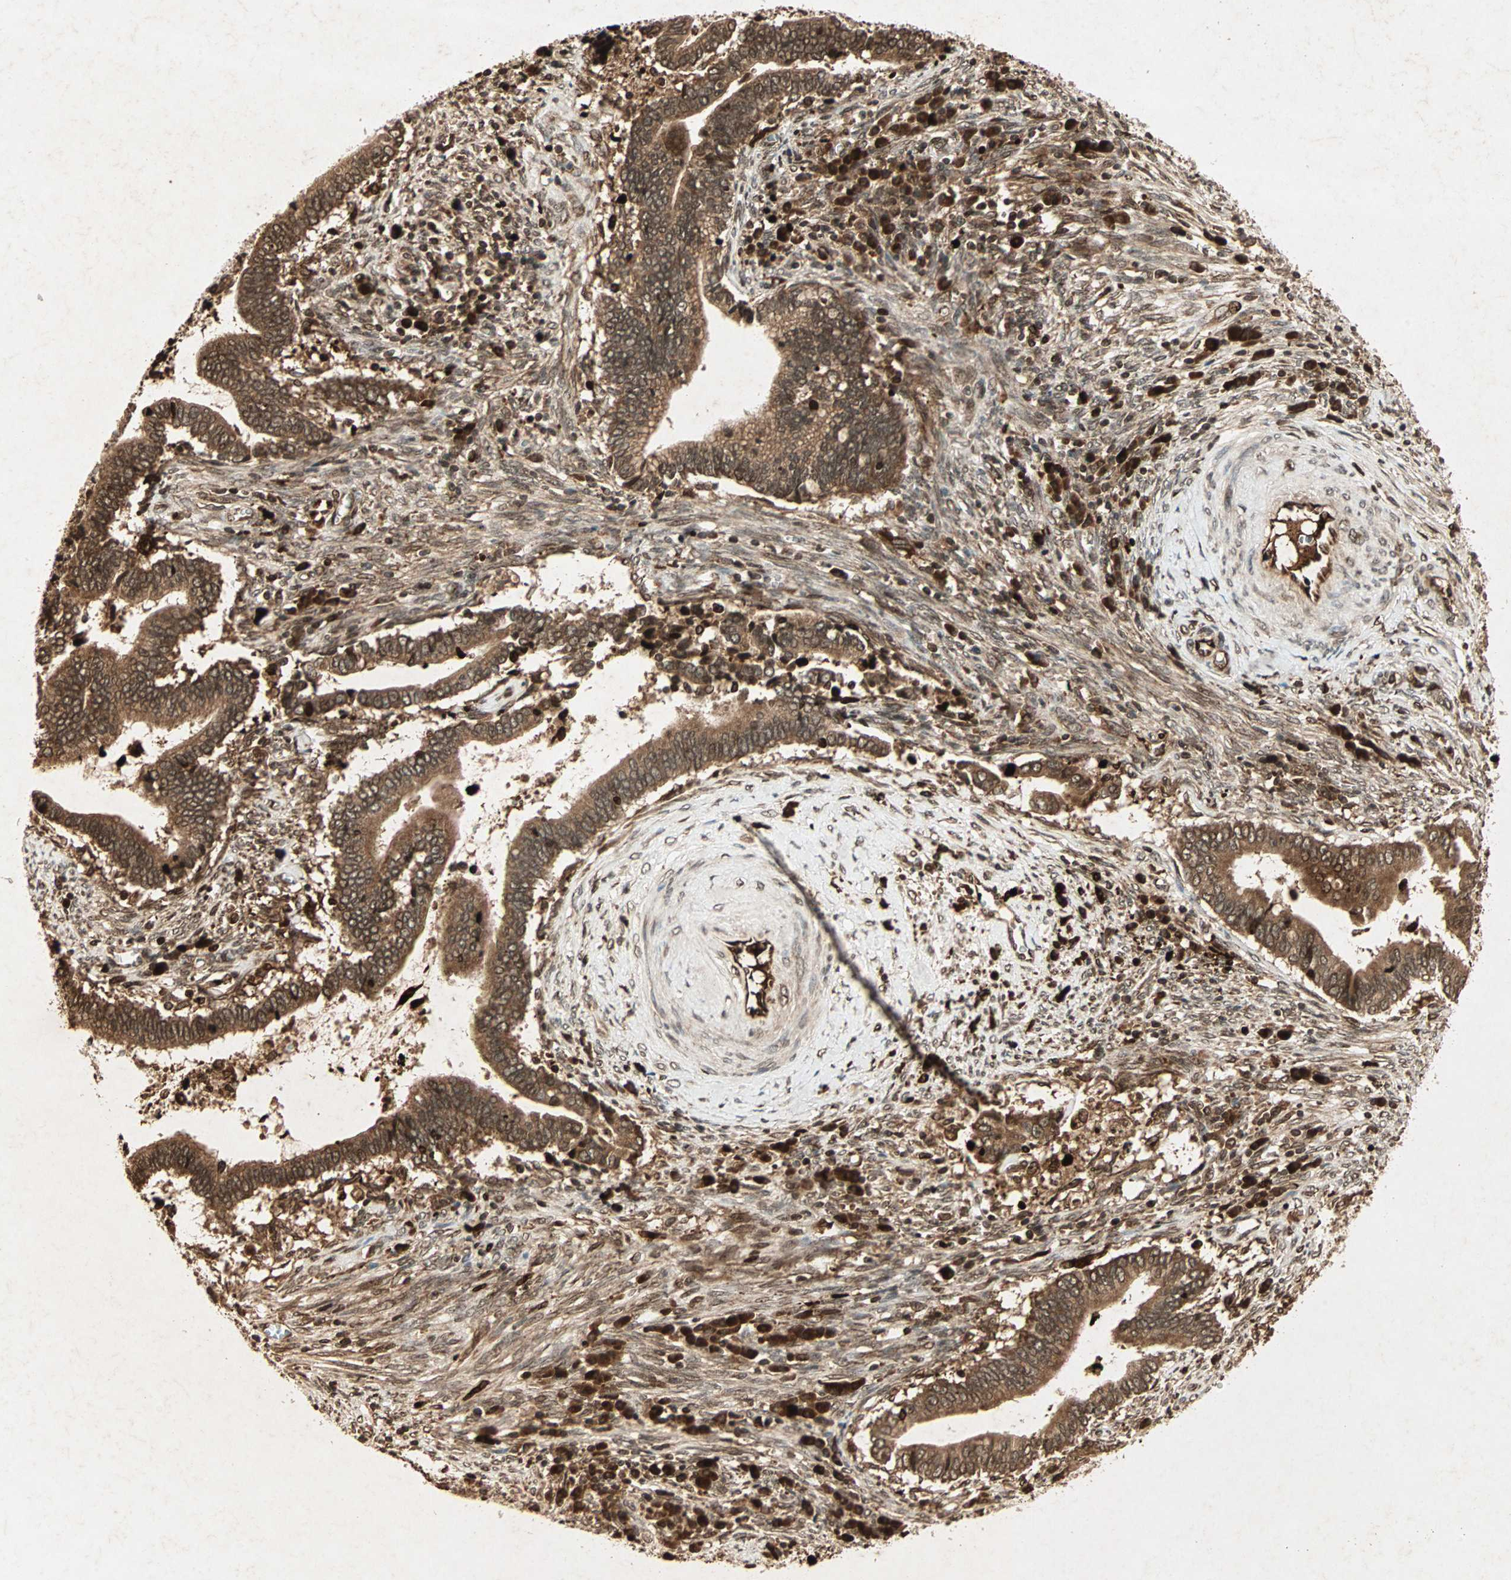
{"staining": {"intensity": "strong", "quantity": ">75%", "location": "cytoplasmic/membranous"}, "tissue": "cervical cancer", "cell_type": "Tumor cells", "image_type": "cancer", "snomed": [{"axis": "morphology", "description": "Adenocarcinoma, NOS"}, {"axis": "topography", "description": "Cervix"}], "caption": "Protein positivity by immunohistochemistry exhibits strong cytoplasmic/membranous staining in about >75% of tumor cells in cervical cancer (adenocarcinoma).", "gene": "RFFL", "patient": {"sex": "female", "age": 44}}